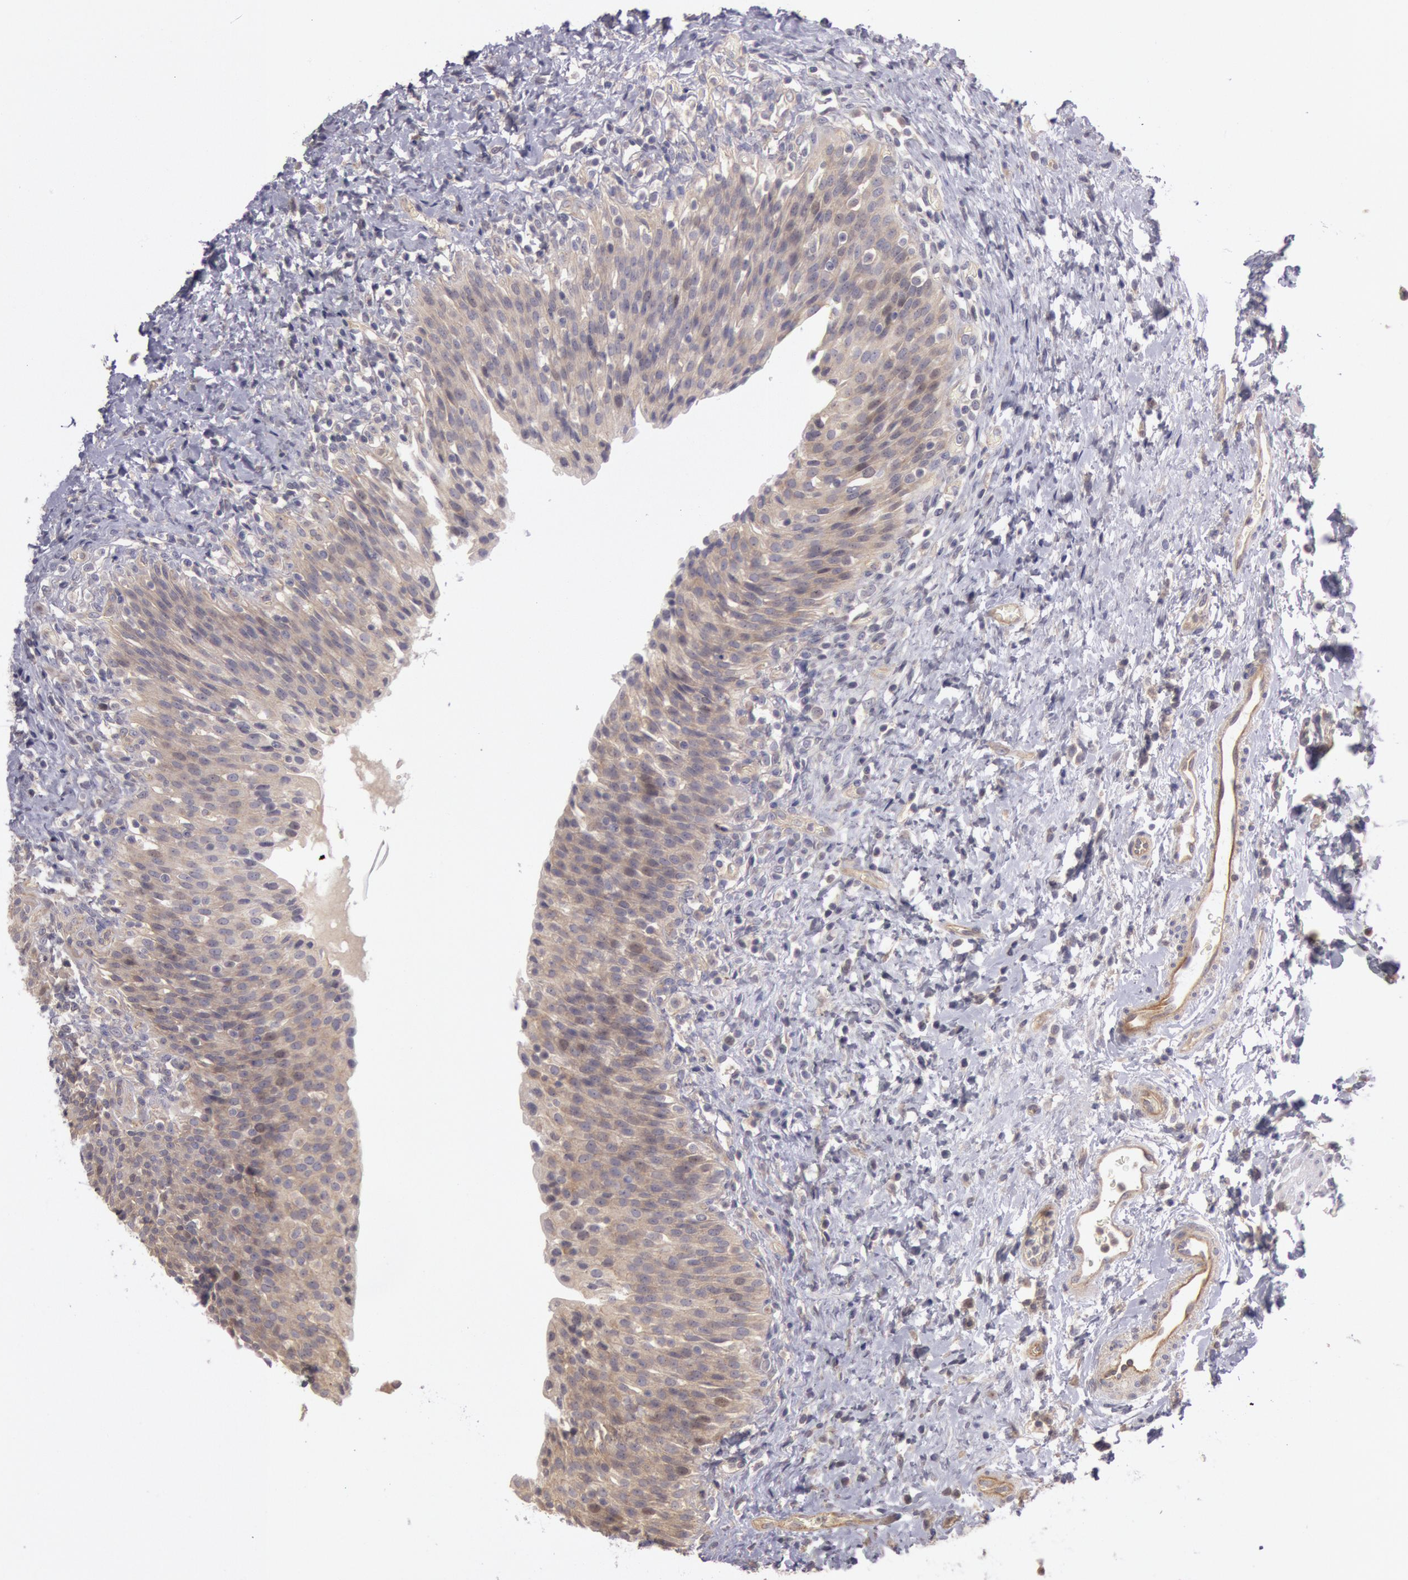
{"staining": {"intensity": "negative", "quantity": "none", "location": "none"}, "tissue": "urinary bladder", "cell_type": "Urothelial cells", "image_type": "normal", "snomed": [{"axis": "morphology", "description": "Normal tissue, NOS"}, {"axis": "topography", "description": "Urinary bladder"}], "caption": "DAB (3,3'-diaminobenzidine) immunohistochemical staining of unremarkable urinary bladder shows no significant staining in urothelial cells.", "gene": "AMOTL1", "patient": {"sex": "male", "age": 51}}